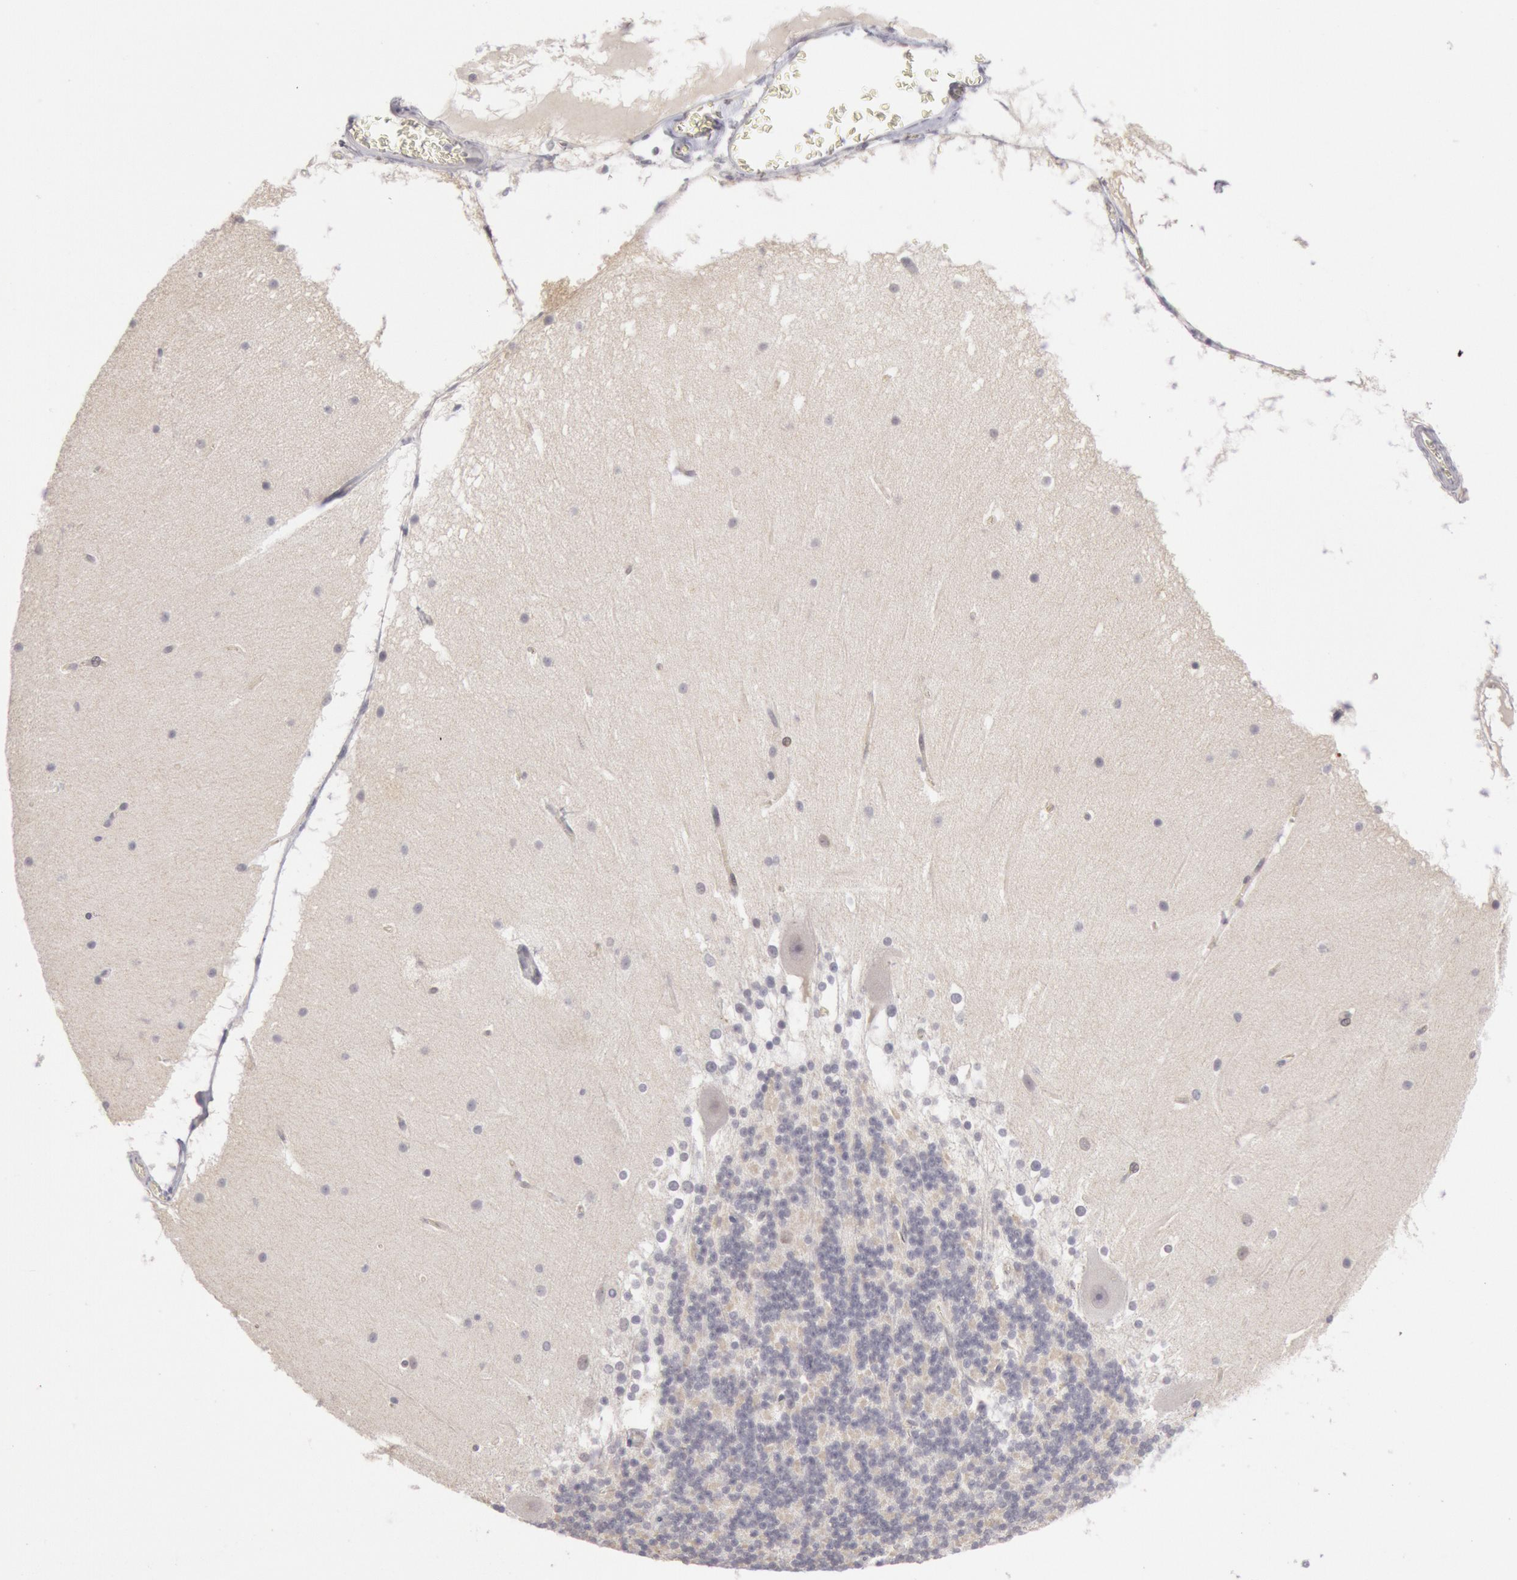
{"staining": {"intensity": "negative", "quantity": "none", "location": "none"}, "tissue": "cerebellum", "cell_type": "Cells in granular layer", "image_type": "normal", "snomed": [{"axis": "morphology", "description": "Normal tissue, NOS"}, {"axis": "topography", "description": "Cerebellum"}], "caption": "DAB (3,3'-diaminobenzidine) immunohistochemical staining of normal human cerebellum exhibits no significant expression in cells in granular layer. (Brightfield microscopy of DAB IHC at high magnification).", "gene": "JOSD1", "patient": {"sex": "female", "age": 19}}